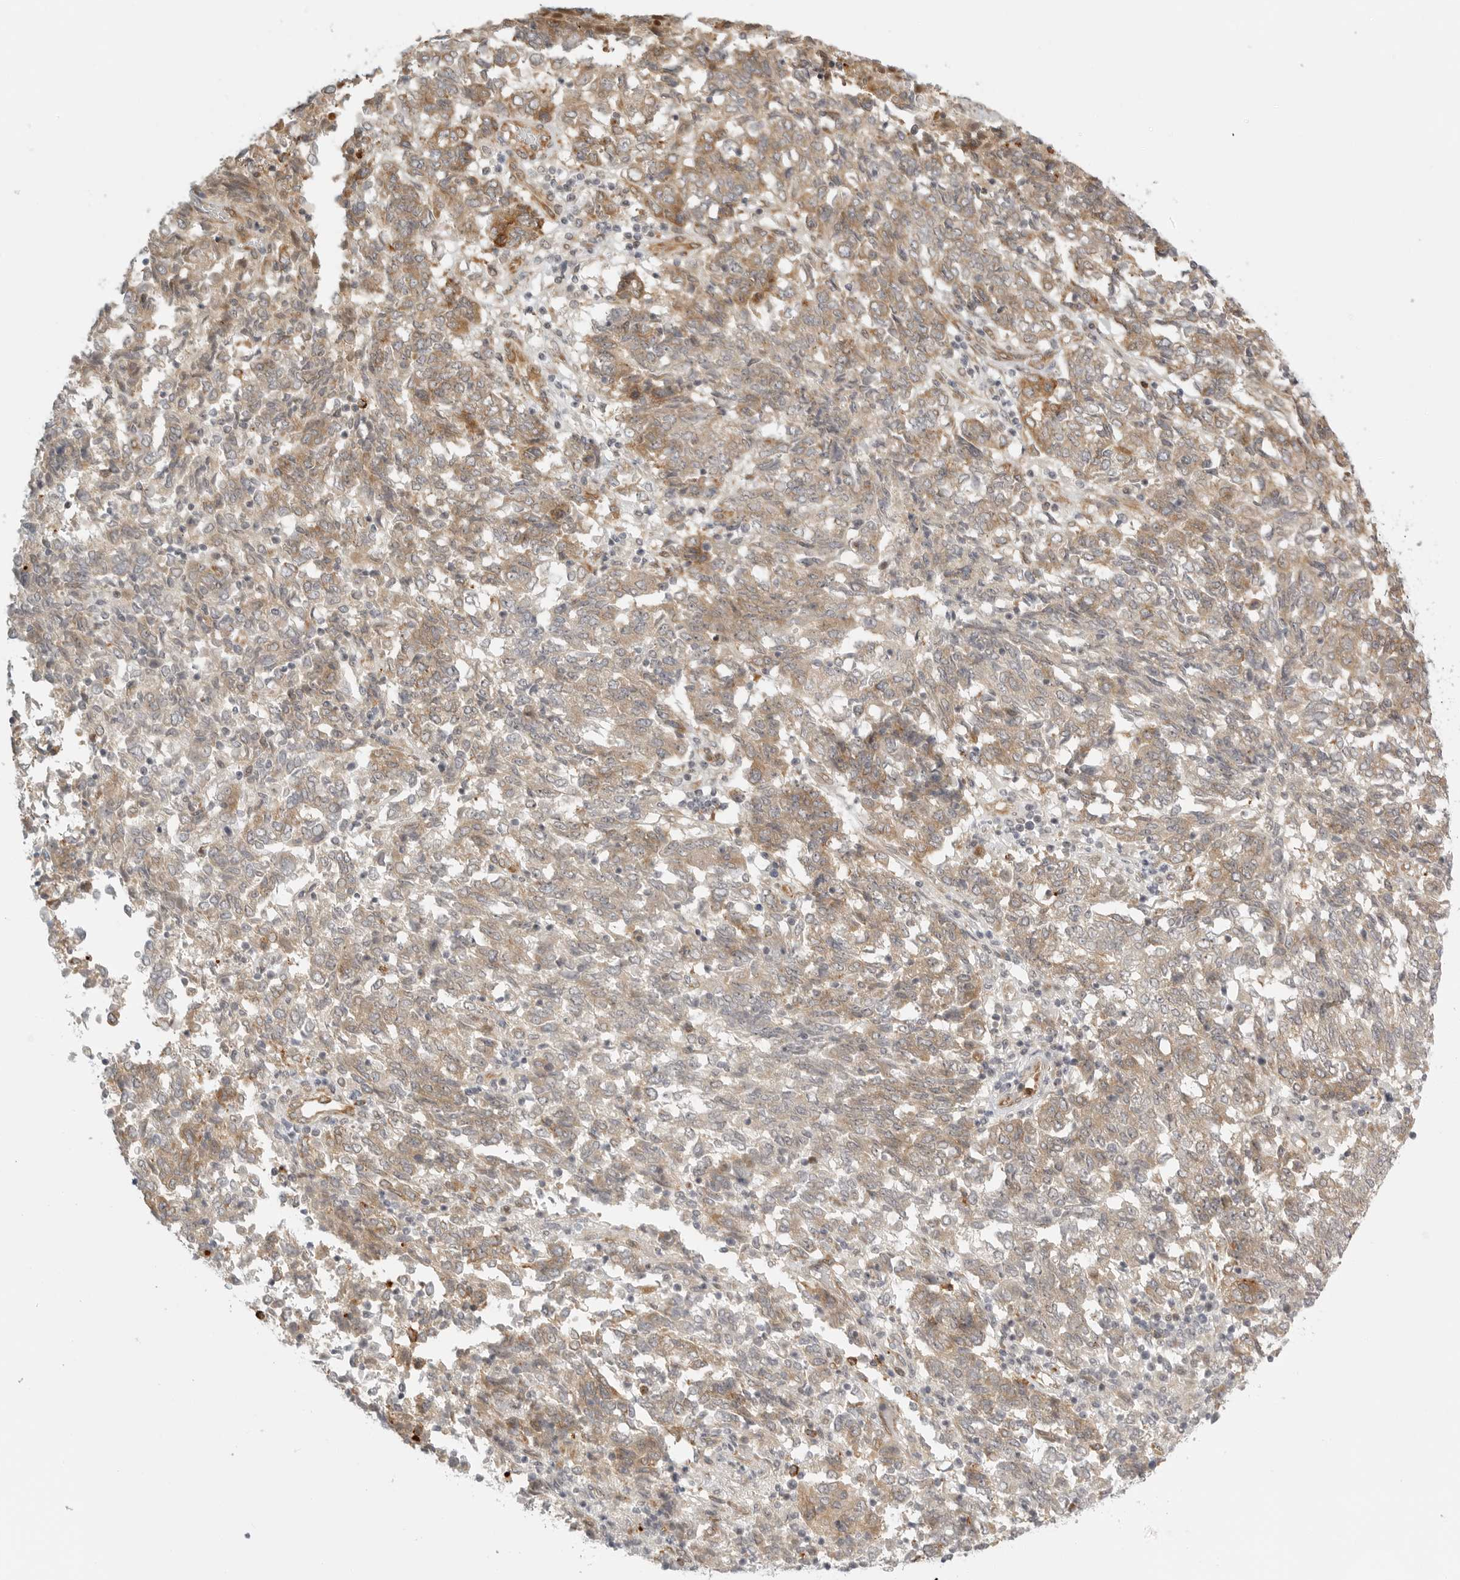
{"staining": {"intensity": "moderate", "quantity": "25%-75%", "location": "cytoplasmic/membranous"}, "tissue": "endometrial cancer", "cell_type": "Tumor cells", "image_type": "cancer", "snomed": [{"axis": "morphology", "description": "Adenocarcinoma, NOS"}, {"axis": "topography", "description": "Endometrium"}], "caption": "Immunohistochemistry staining of endometrial cancer, which shows medium levels of moderate cytoplasmic/membranous staining in approximately 25%-75% of tumor cells indicating moderate cytoplasmic/membranous protein staining. The staining was performed using DAB (brown) for protein detection and nuclei were counterstained in hematoxylin (blue).", "gene": "DSCC1", "patient": {"sex": "female", "age": 80}}